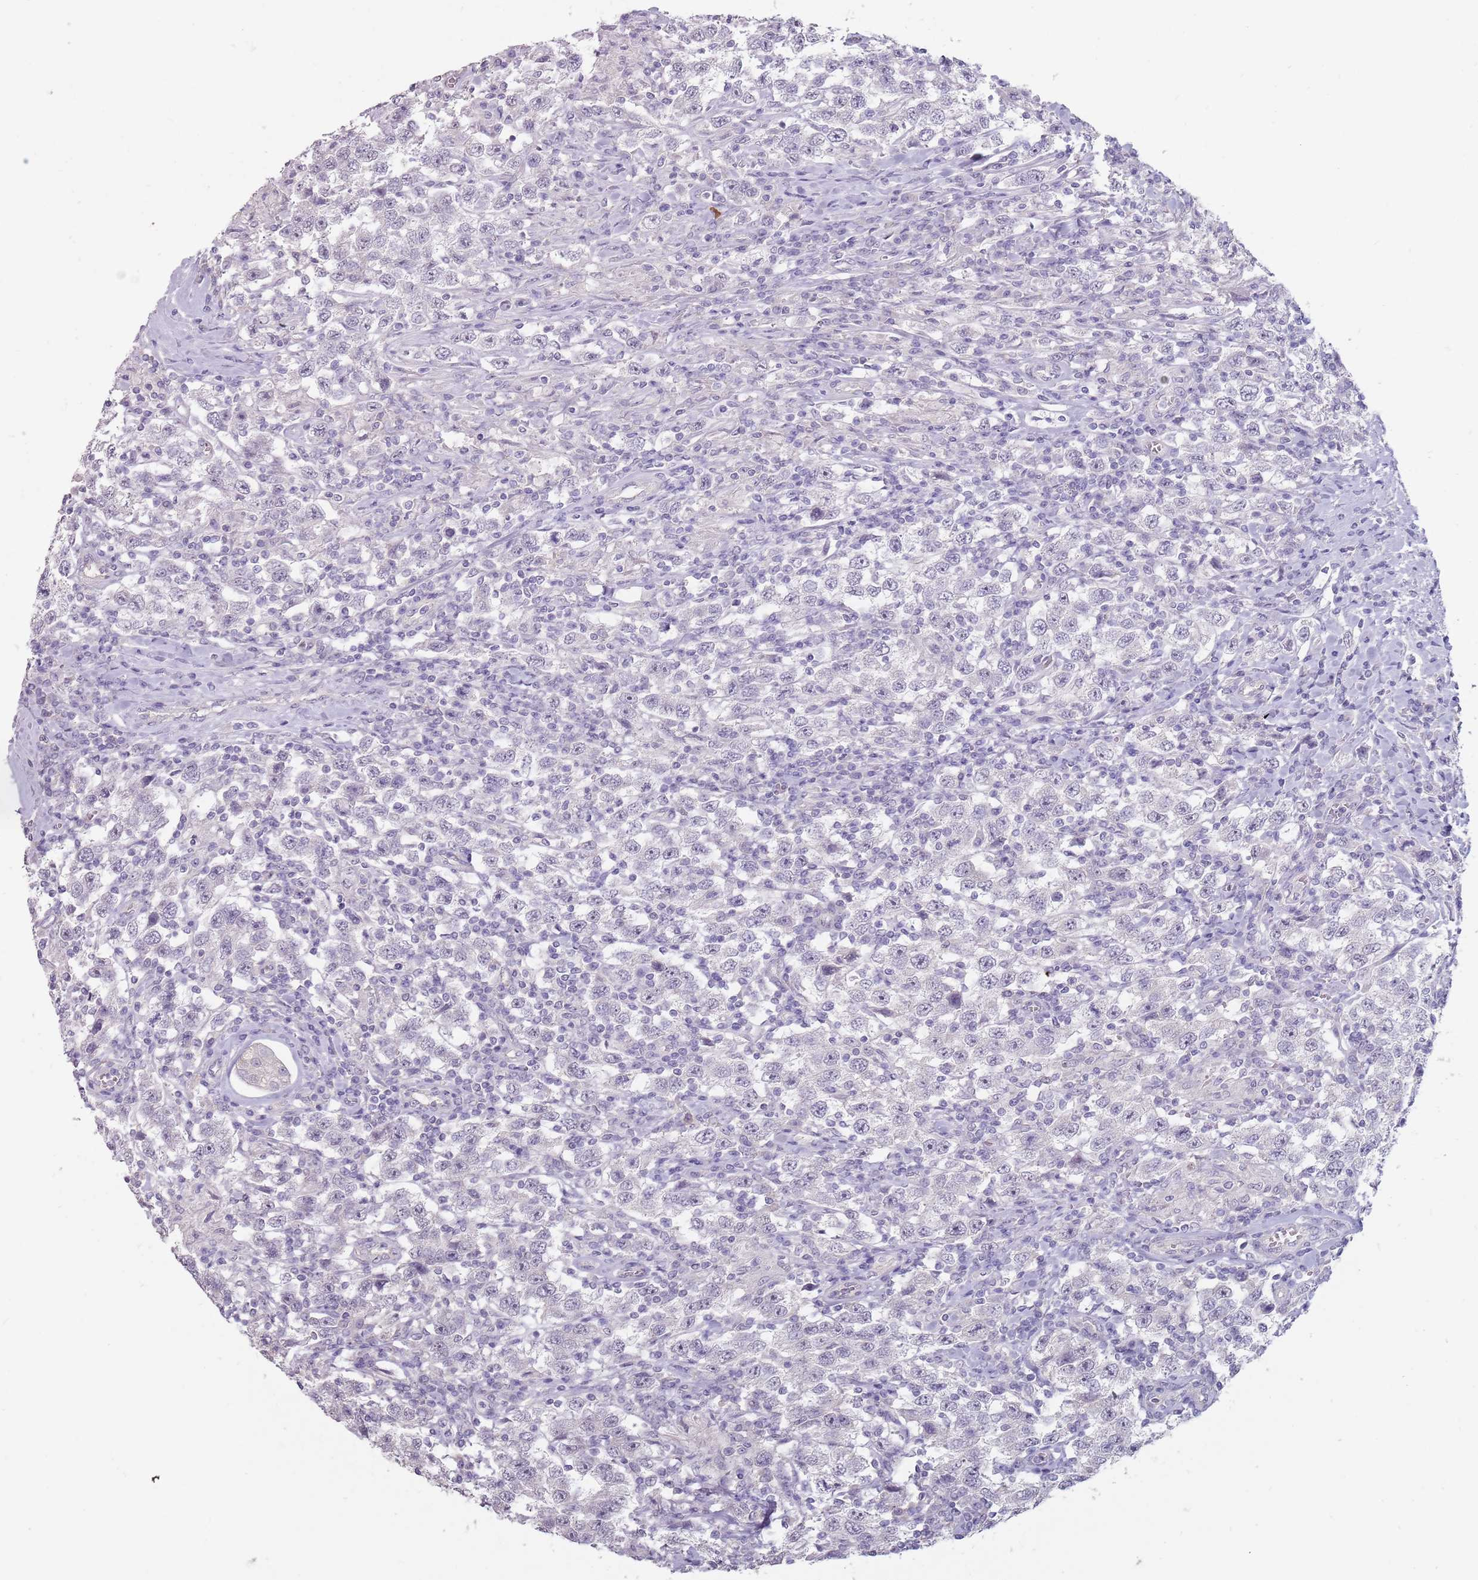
{"staining": {"intensity": "negative", "quantity": "none", "location": "none"}, "tissue": "testis cancer", "cell_type": "Tumor cells", "image_type": "cancer", "snomed": [{"axis": "morphology", "description": "Seminoma, NOS"}, {"axis": "topography", "description": "Testis"}], "caption": "Tumor cells are negative for brown protein staining in seminoma (testis).", "gene": "STYK1", "patient": {"sex": "male", "age": 41}}